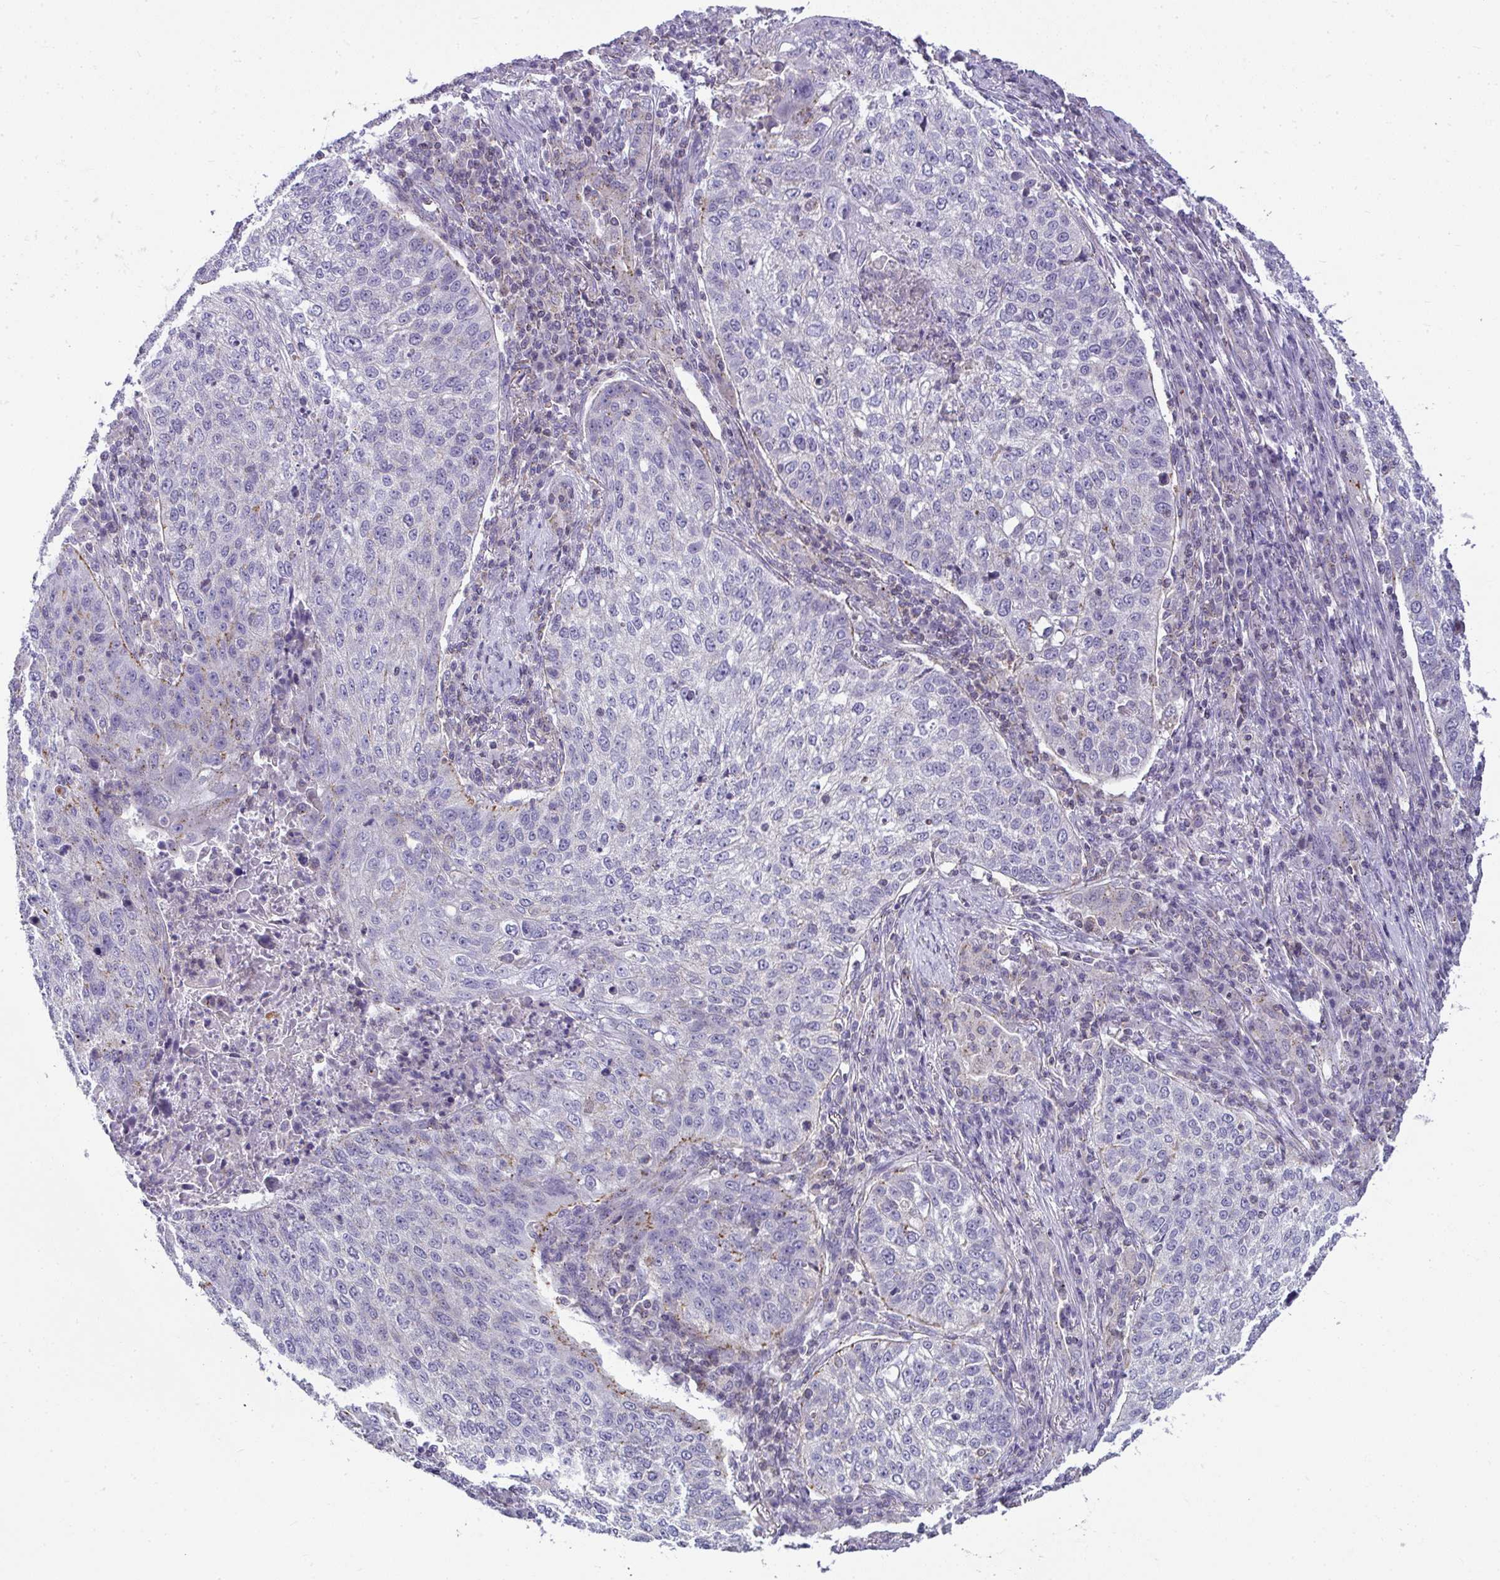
{"staining": {"intensity": "negative", "quantity": "none", "location": "none"}, "tissue": "lung cancer", "cell_type": "Tumor cells", "image_type": "cancer", "snomed": [{"axis": "morphology", "description": "Squamous cell carcinoma, NOS"}, {"axis": "topography", "description": "Lung"}], "caption": "Squamous cell carcinoma (lung) stained for a protein using immunohistochemistry (IHC) shows no staining tumor cells.", "gene": "VPS4B", "patient": {"sex": "male", "age": 63}}